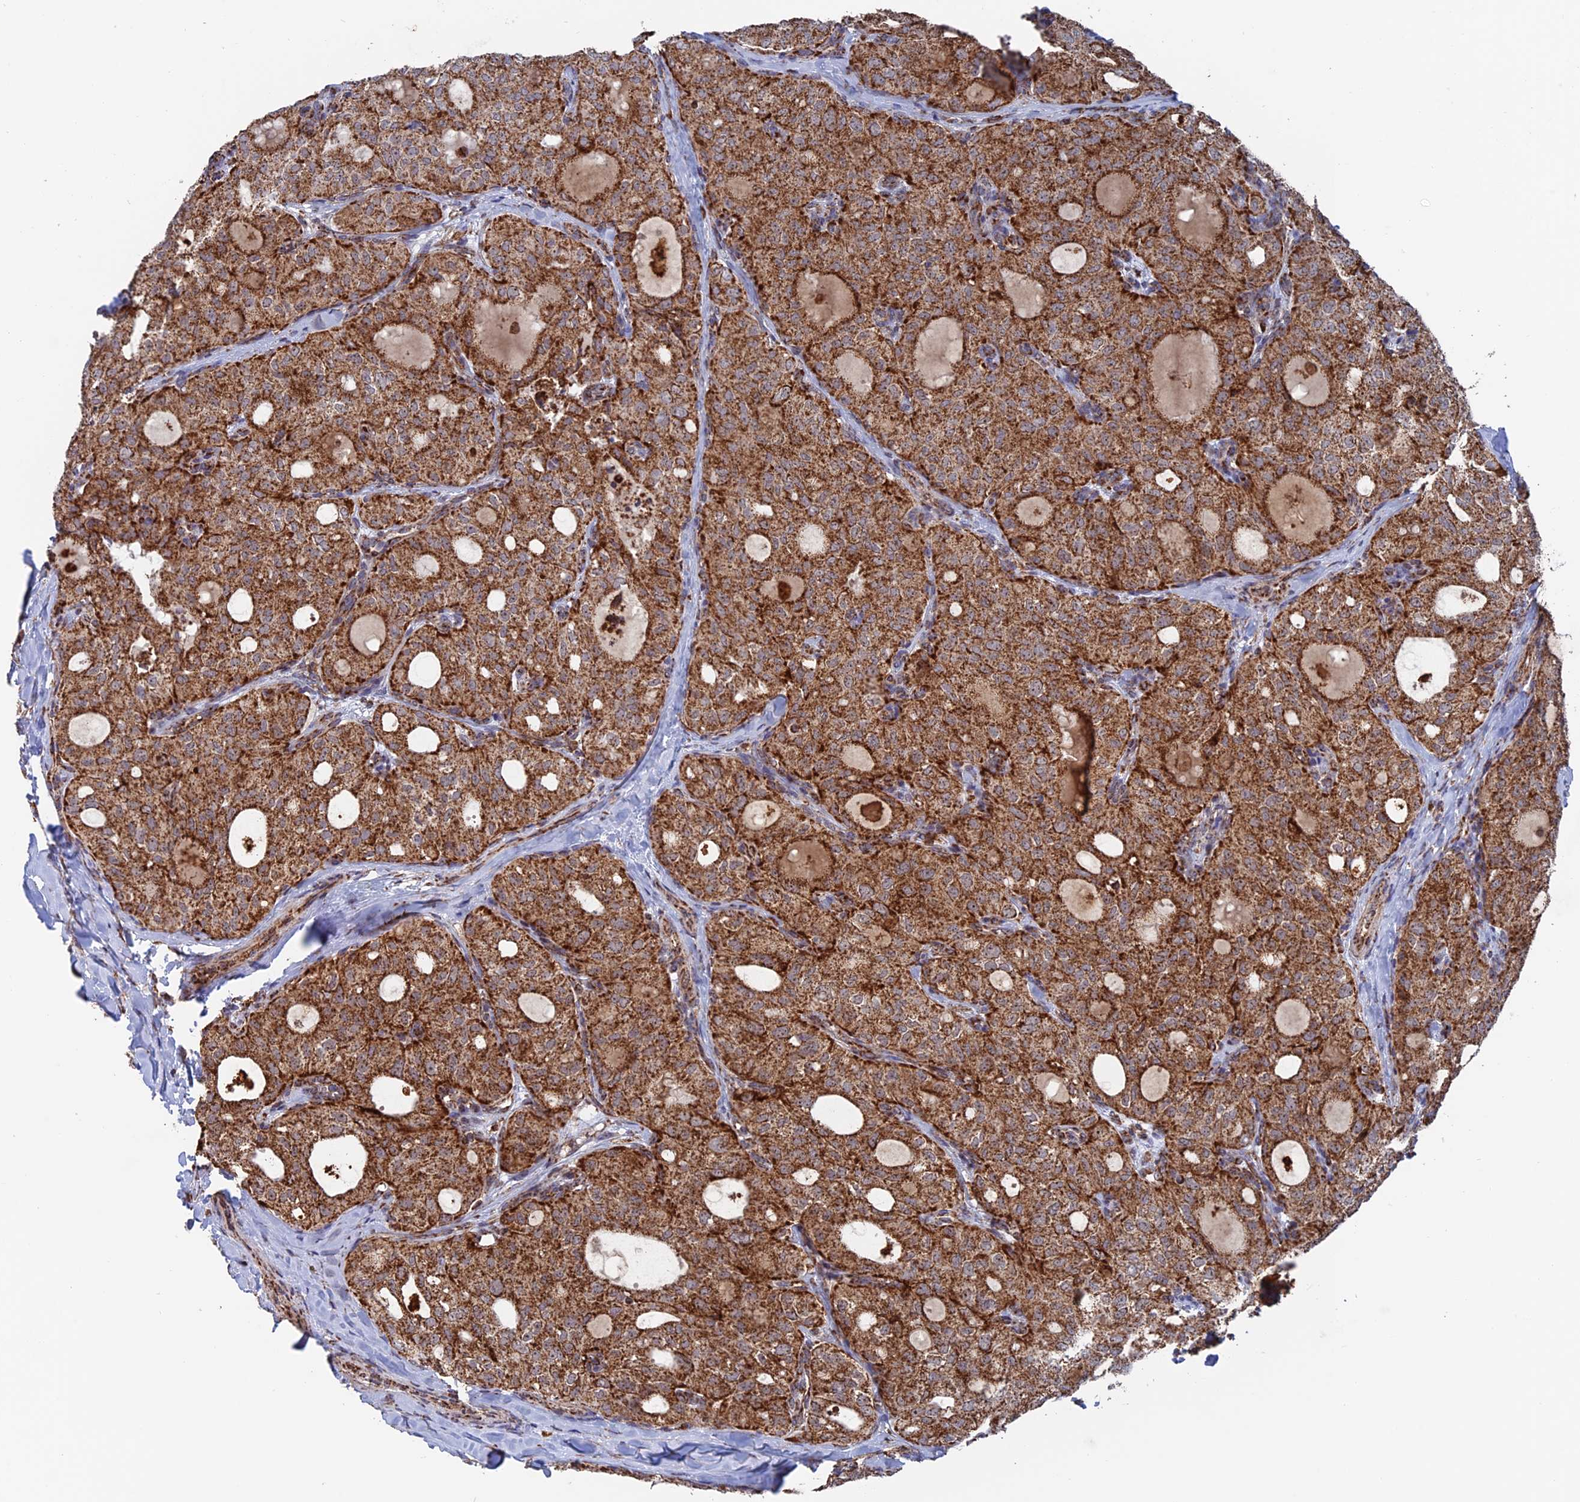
{"staining": {"intensity": "moderate", "quantity": ">75%", "location": "cytoplasmic/membranous"}, "tissue": "thyroid cancer", "cell_type": "Tumor cells", "image_type": "cancer", "snomed": [{"axis": "morphology", "description": "Follicular adenoma carcinoma, NOS"}, {"axis": "topography", "description": "Thyroid gland"}], "caption": "Protein staining exhibits moderate cytoplasmic/membranous staining in approximately >75% of tumor cells in thyroid cancer (follicular adenoma carcinoma). Using DAB (3,3'-diaminobenzidine) (brown) and hematoxylin (blue) stains, captured at high magnification using brightfield microscopy.", "gene": "DTYMK", "patient": {"sex": "male", "age": 75}}